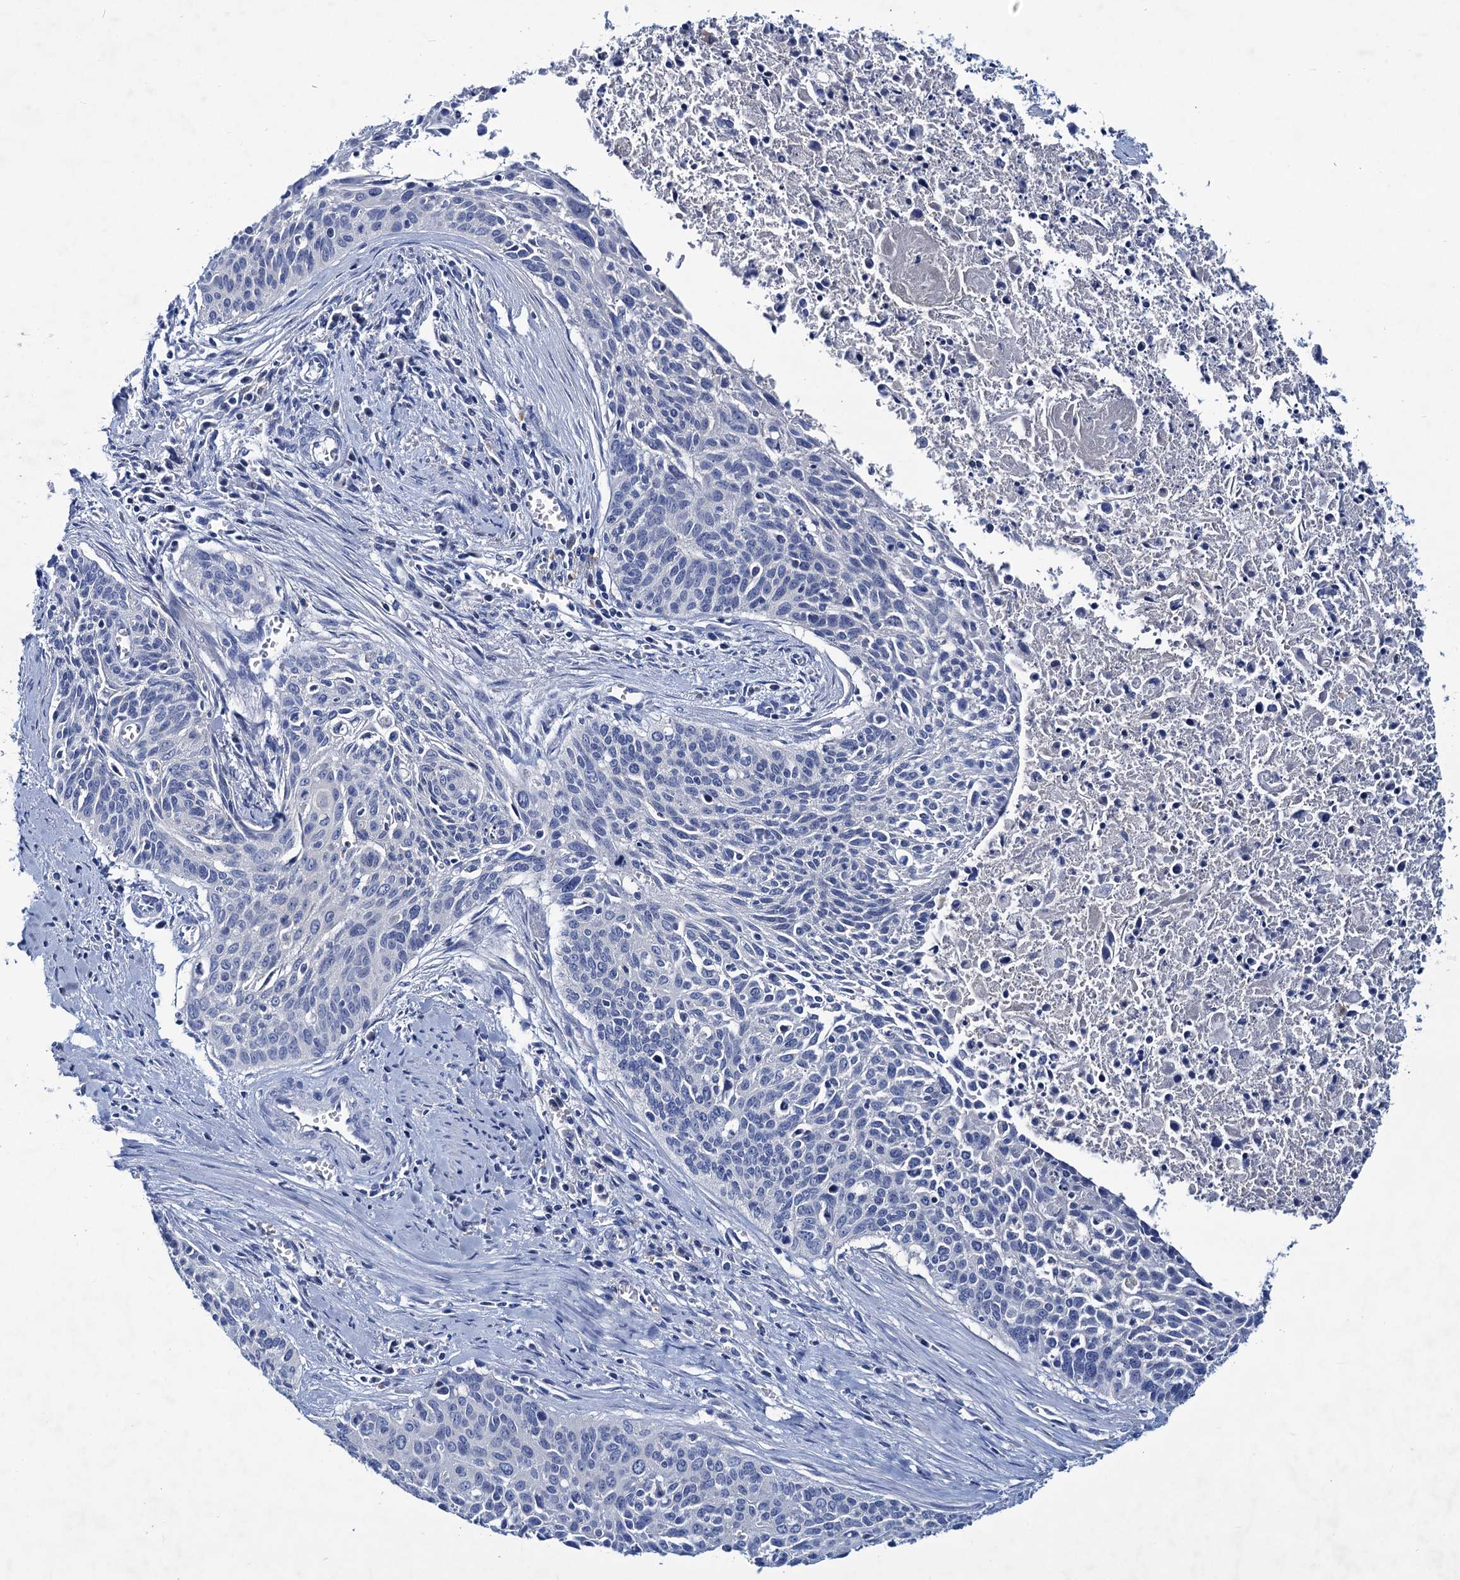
{"staining": {"intensity": "negative", "quantity": "none", "location": "none"}, "tissue": "cervical cancer", "cell_type": "Tumor cells", "image_type": "cancer", "snomed": [{"axis": "morphology", "description": "Squamous cell carcinoma, NOS"}, {"axis": "topography", "description": "Cervix"}], "caption": "Micrograph shows no protein positivity in tumor cells of cervical squamous cell carcinoma tissue. The staining was performed using DAB (3,3'-diaminobenzidine) to visualize the protein expression in brown, while the nuclei were stained in blue with hematoxylin (Magnification: 20x).", "gene": "RTKN2", "patient": {"sex": "female", "age": 55}}